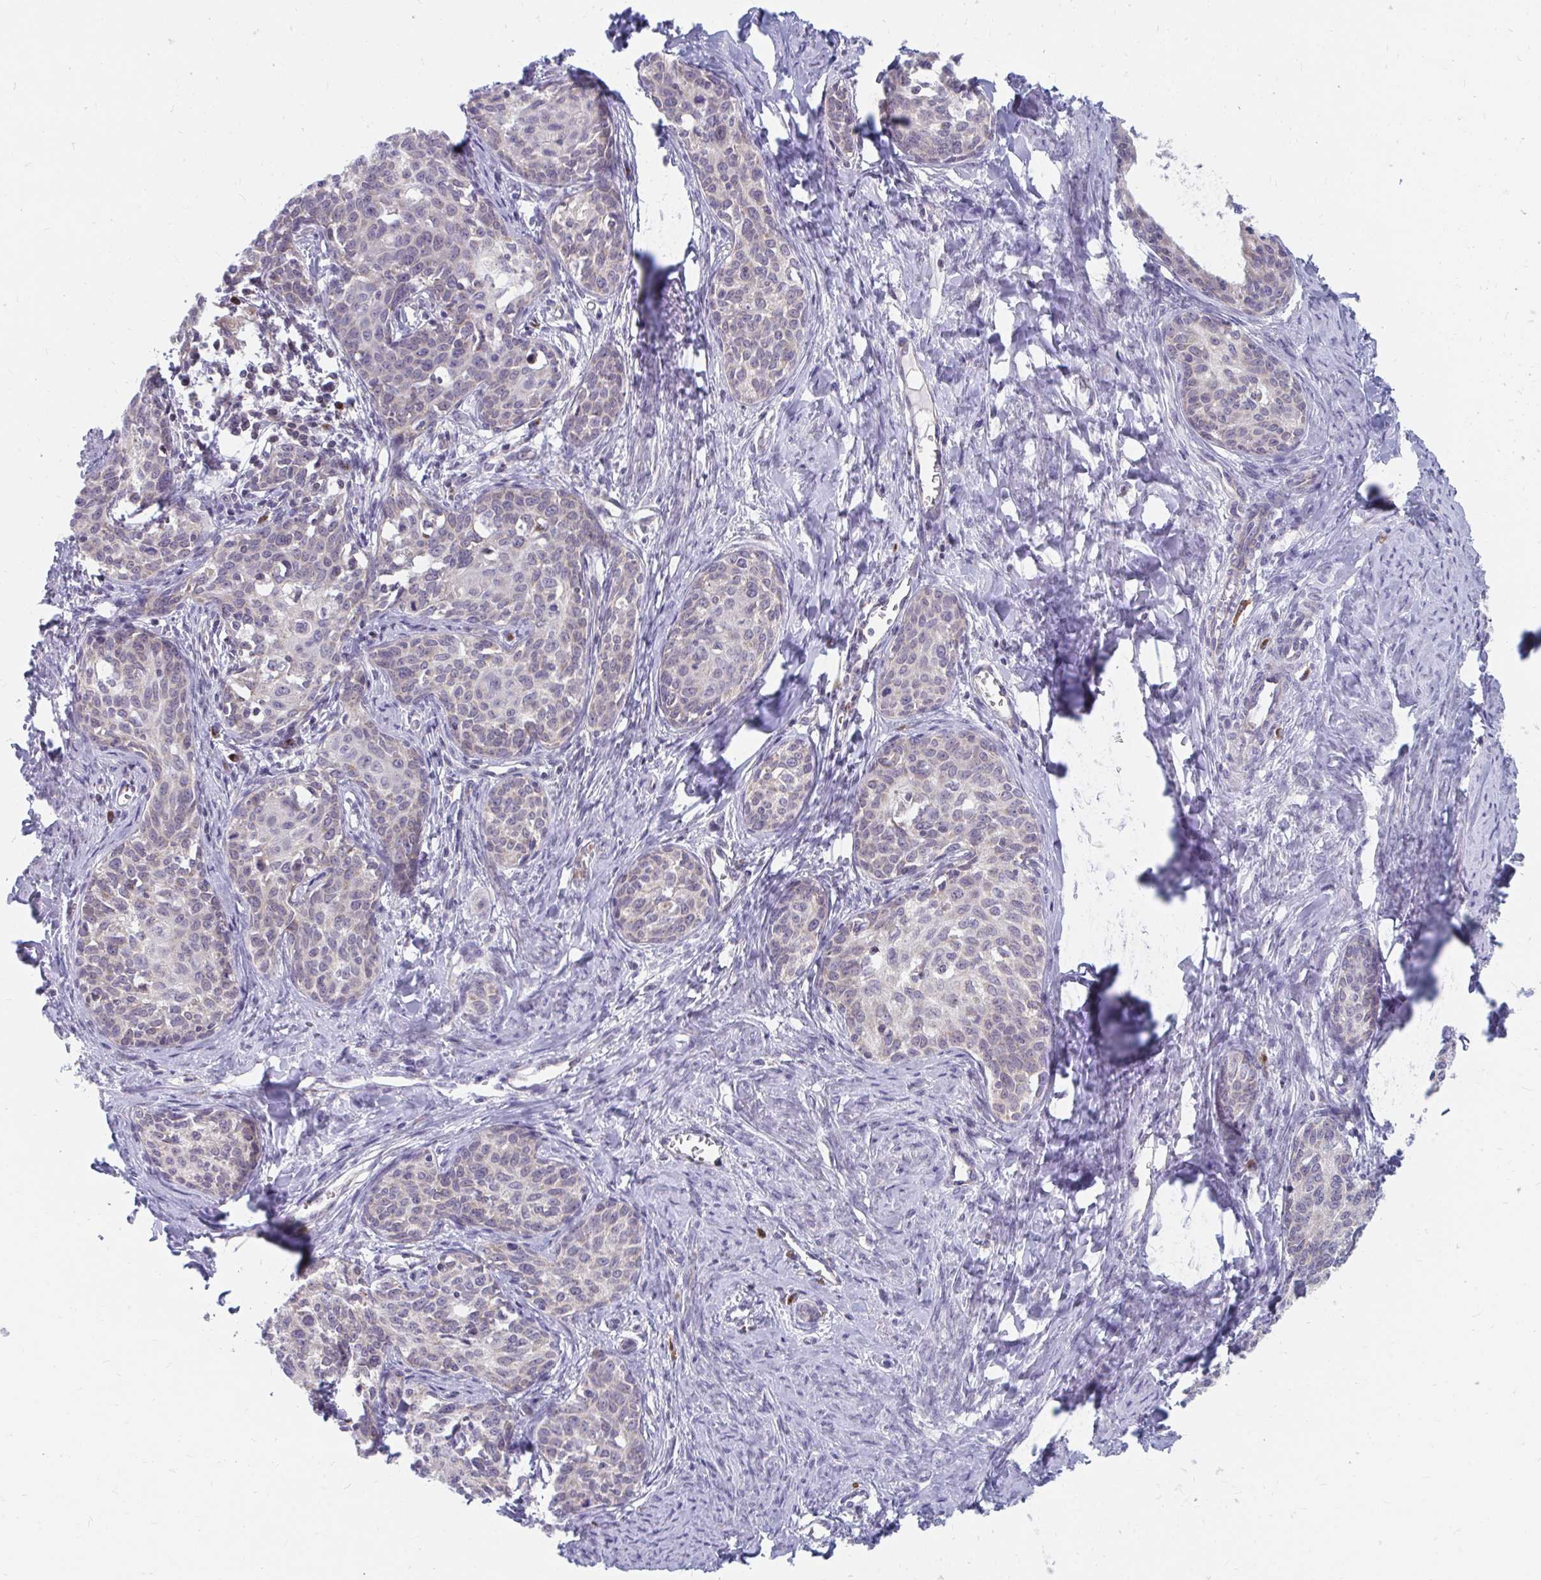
{"staining": {"intensity": "weak", "quantity": "<25%", "location": "cytoplasmic/membranous"}, "tissue": "cervical cancer", "cell_type": "Tumor cells", "image_type": "cancer", "snomed": [{"axis": "morphology", "description": "Squamous cell carcinoma, NOS"}, {"axis": "morphology", "description": "Adenocarcinoma, NOS"}, {"axis": "topography", "description": "Cervix"}], "caption": "Protein analysis of cervical cancer demonstrates no significant expression in tumor cells.", "gene": "PABIR3", "patient": {"sex": "female", "age": 52}}